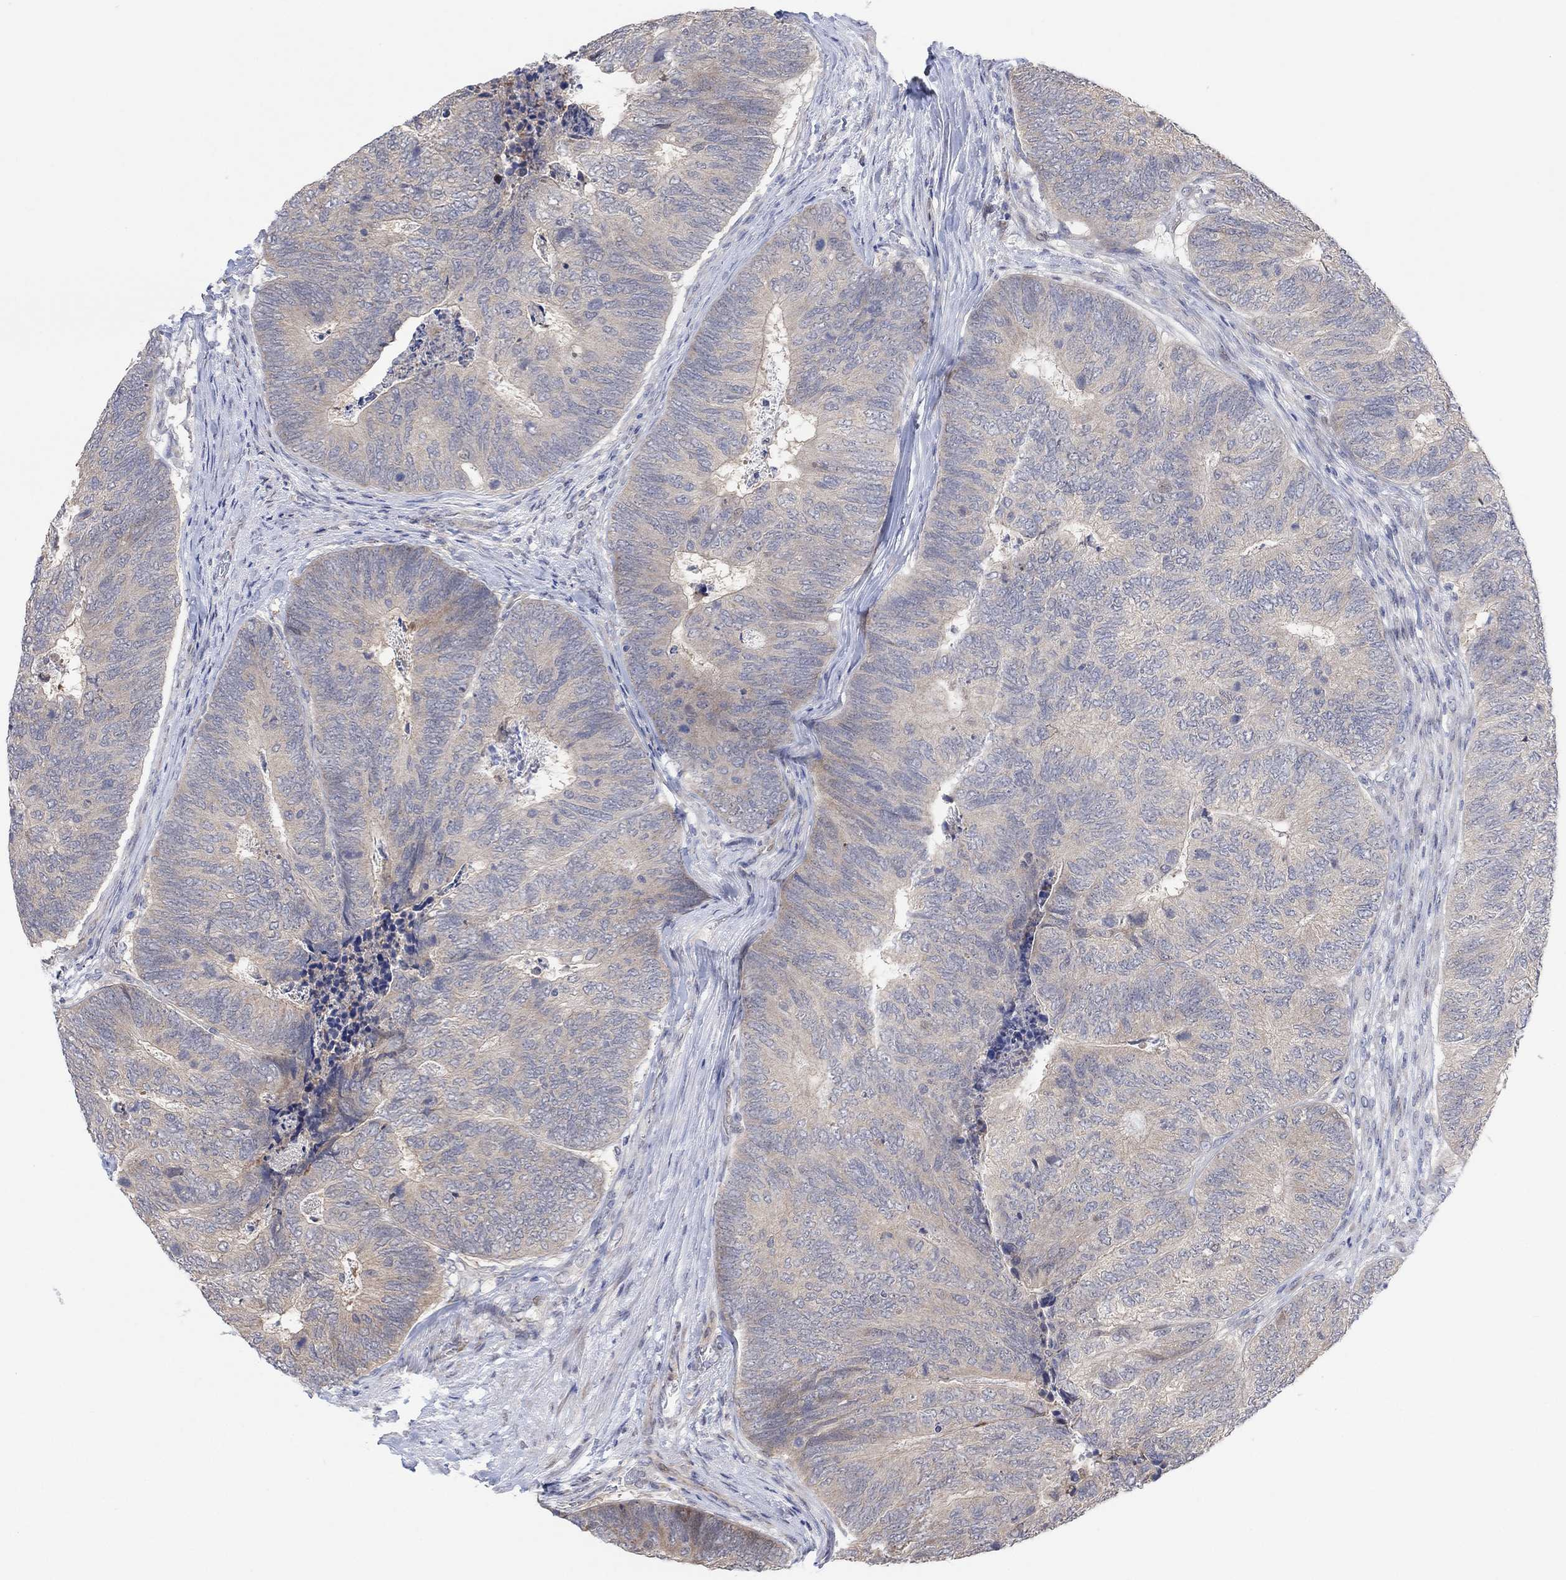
{"staining": {"intensity": "negative", "quantity": "none", "location": "none"}, "tissue": "colorectal cancer", "cell_type": "Tumor cells", "image_type": "cancer", "snomed": [{"axis": "morphology", "description": "Adenocarcinoma, NOS"}, {"axis": "topography", "description": "Colon"}], "caption": "IHC of colorectal cancer (adenocarcinoma) displays no staining in tumor cells.", "gene": "CNTF", "patient": {"sex": "female", "age": 67}}